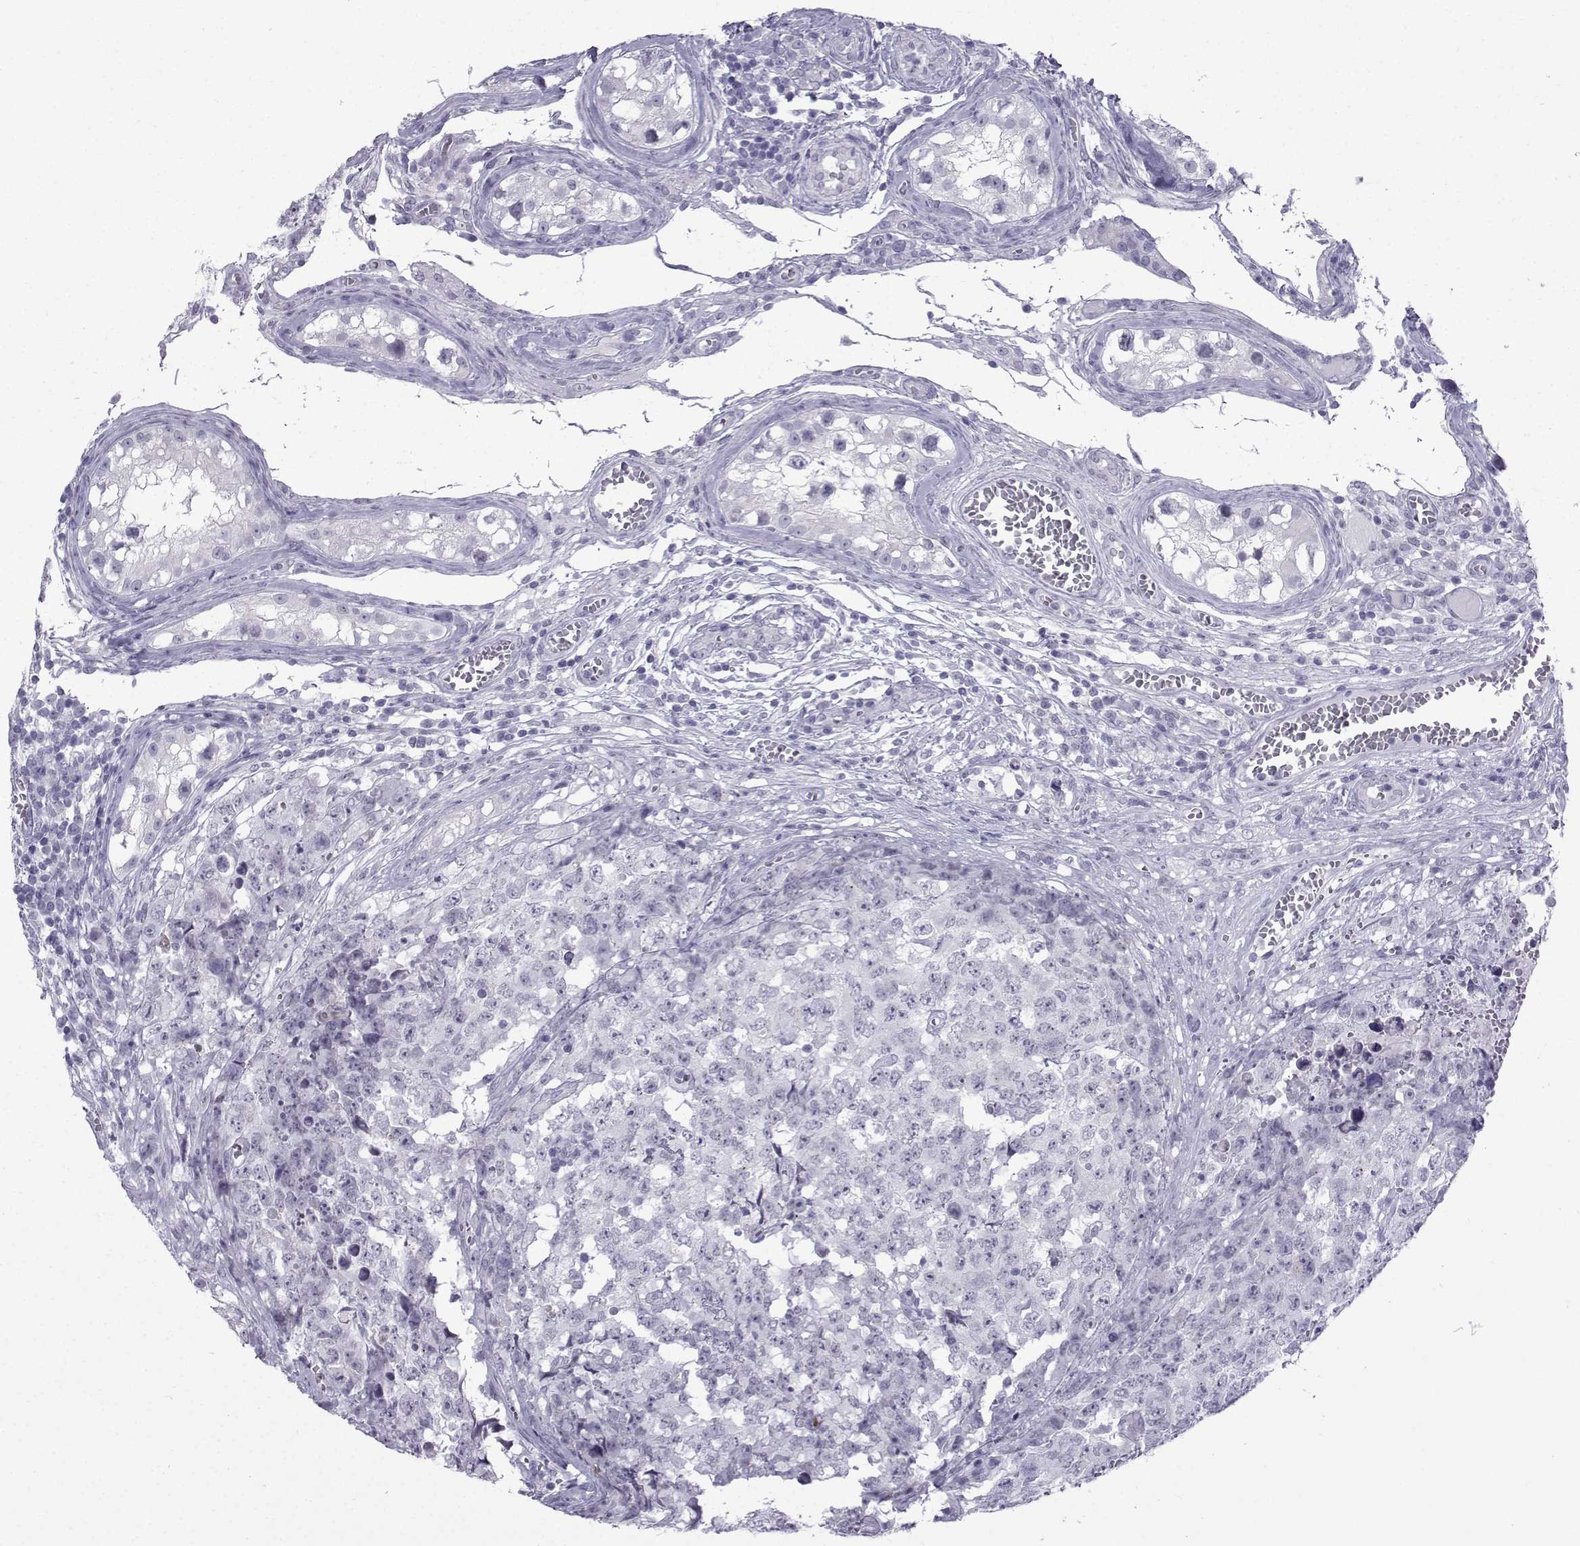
{"staining": {"intensity": "negative", "quantity": "none", "location": "none"}, "tissue": "testis cancer", "cell_type": "Tumor cells", "image_type": "cancer", "snomed": [{"axis": "morphology", "description": "Carcinoma, Embryonal, NOS"}, {"axis": "topography", "description": "Testis"}], "caption": "This is a image of IHC staining of testis embryonal carcinoma, which shows no positivity in tumor cells. The staining was performed using DAB to visualize the protein expression in brown, while the nuclei were stained in blue with hematoxylin (Magnification: 20x).", "gene": "CFAP53", "patient": {"sex": "male", "age": 23}}